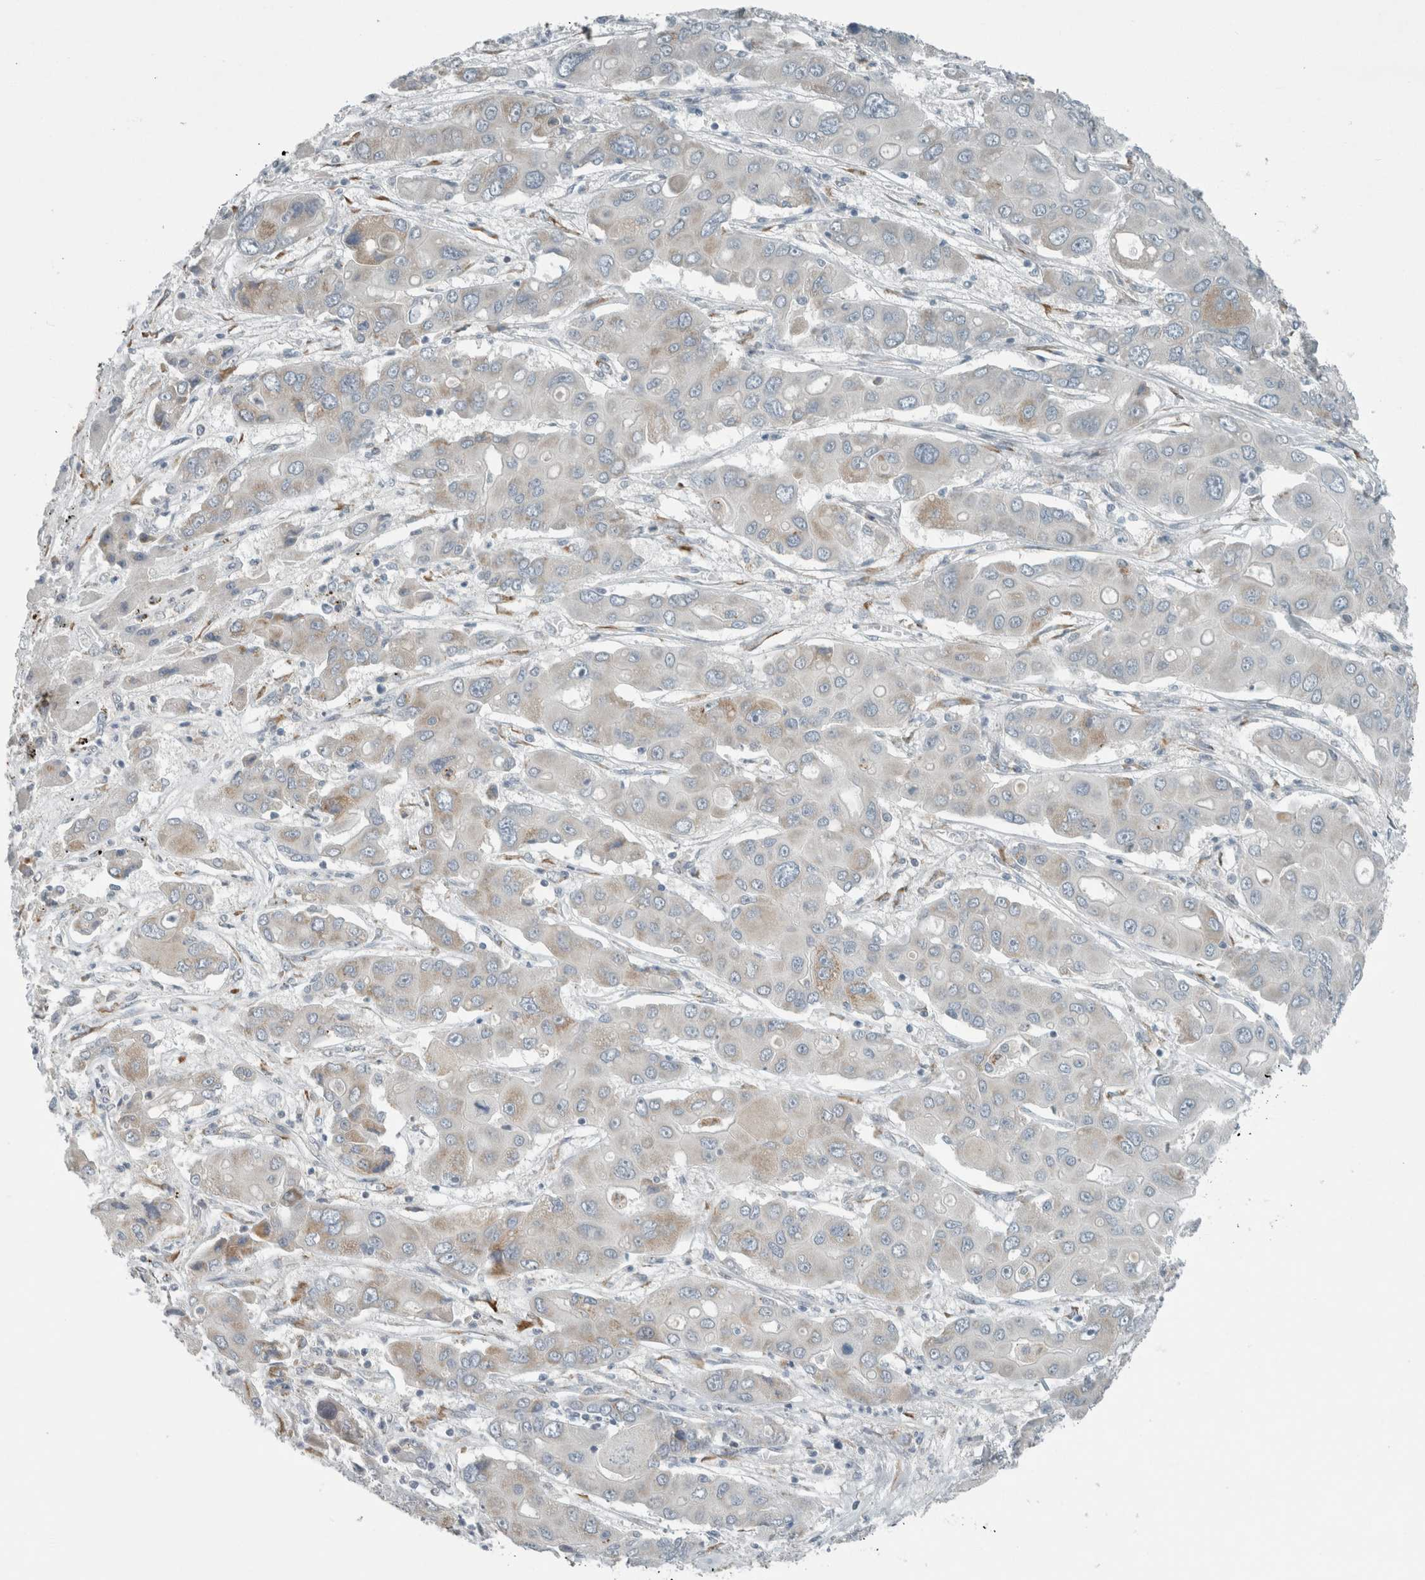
{"staining": {"intensity": "weak", "quantity": "<25%", "location": "cytoplasmic/membranous"}, "tissue": "liver cancer", "cell_type": "Tumor cells", "image_type": "cancer", "snomed": [{"axis": "morphology", "description": "Cholangiocarcinoma"}, {"axis": "topography", "description": "Liver"}], "caption": "This histopathology image is of liver cancer stained with IHC to label a protein in brown with the nuclei are counter-stained blue. There is no staining in tumor cells. Brightfield microscopy of immunohistochemistry stained with DAB (brown) and hematoxylin (blue), captured at high magnification.", "gene": "KIF1C", "patient": {"sex": "male", "age": 67}}